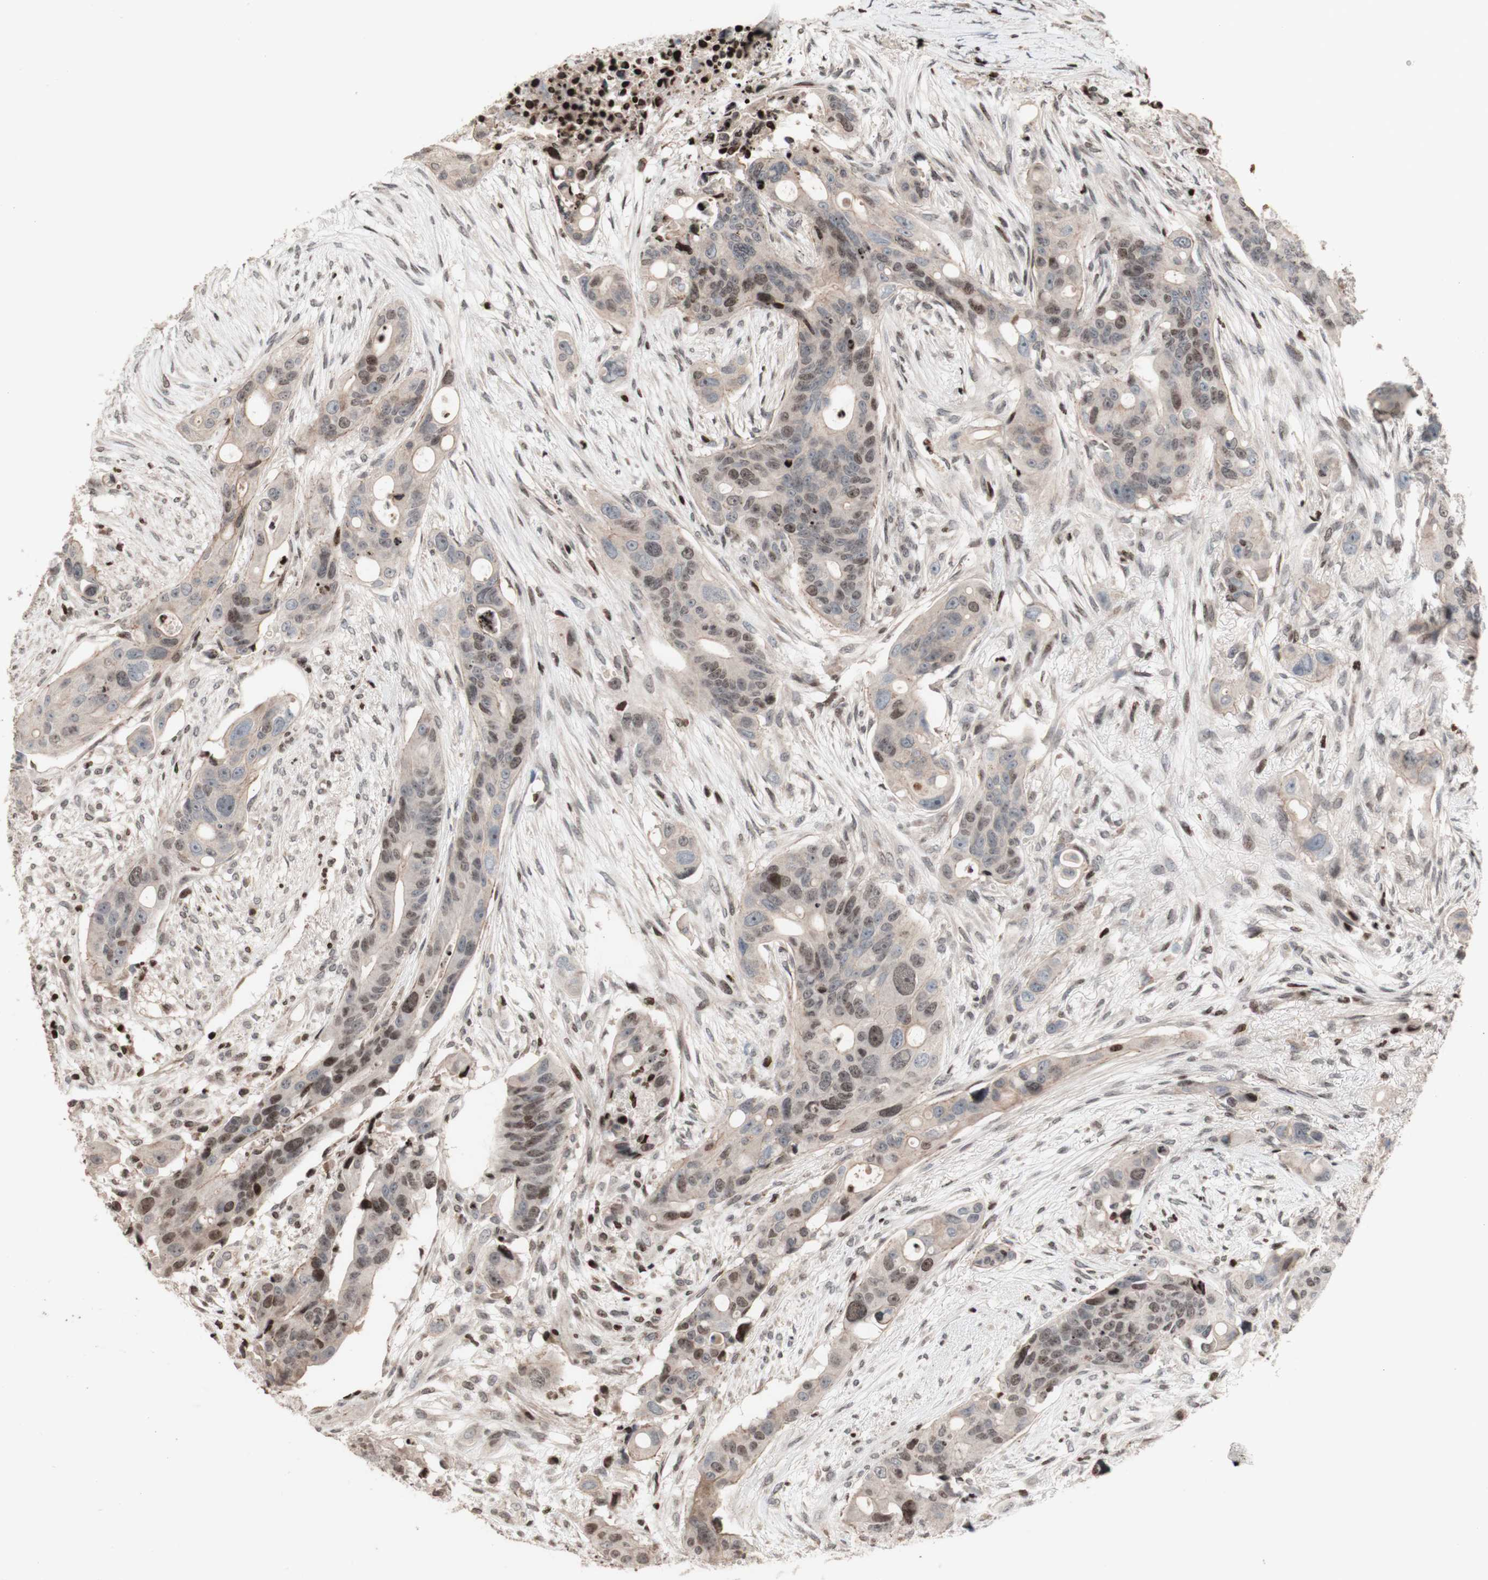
{"staining": {"intensity": "weak", "quantity": "<25%", "location": "nuclear"}, "tissue": "colorectal cancer", "cell_type": "Tumor cells", "image_type": "cancer", "snomed": [{"axis": "morphology", "description": "Adenocarcinoma, NOS"}, {"axis": "topography", "description": "Colon"}], "caption": "This is an immunohistochemistry image of colorectal adenocarcinoma. There is no positivity in tumor cells.", "gene": "POLA1", "patient": {"sex": "female", "age": 57}}